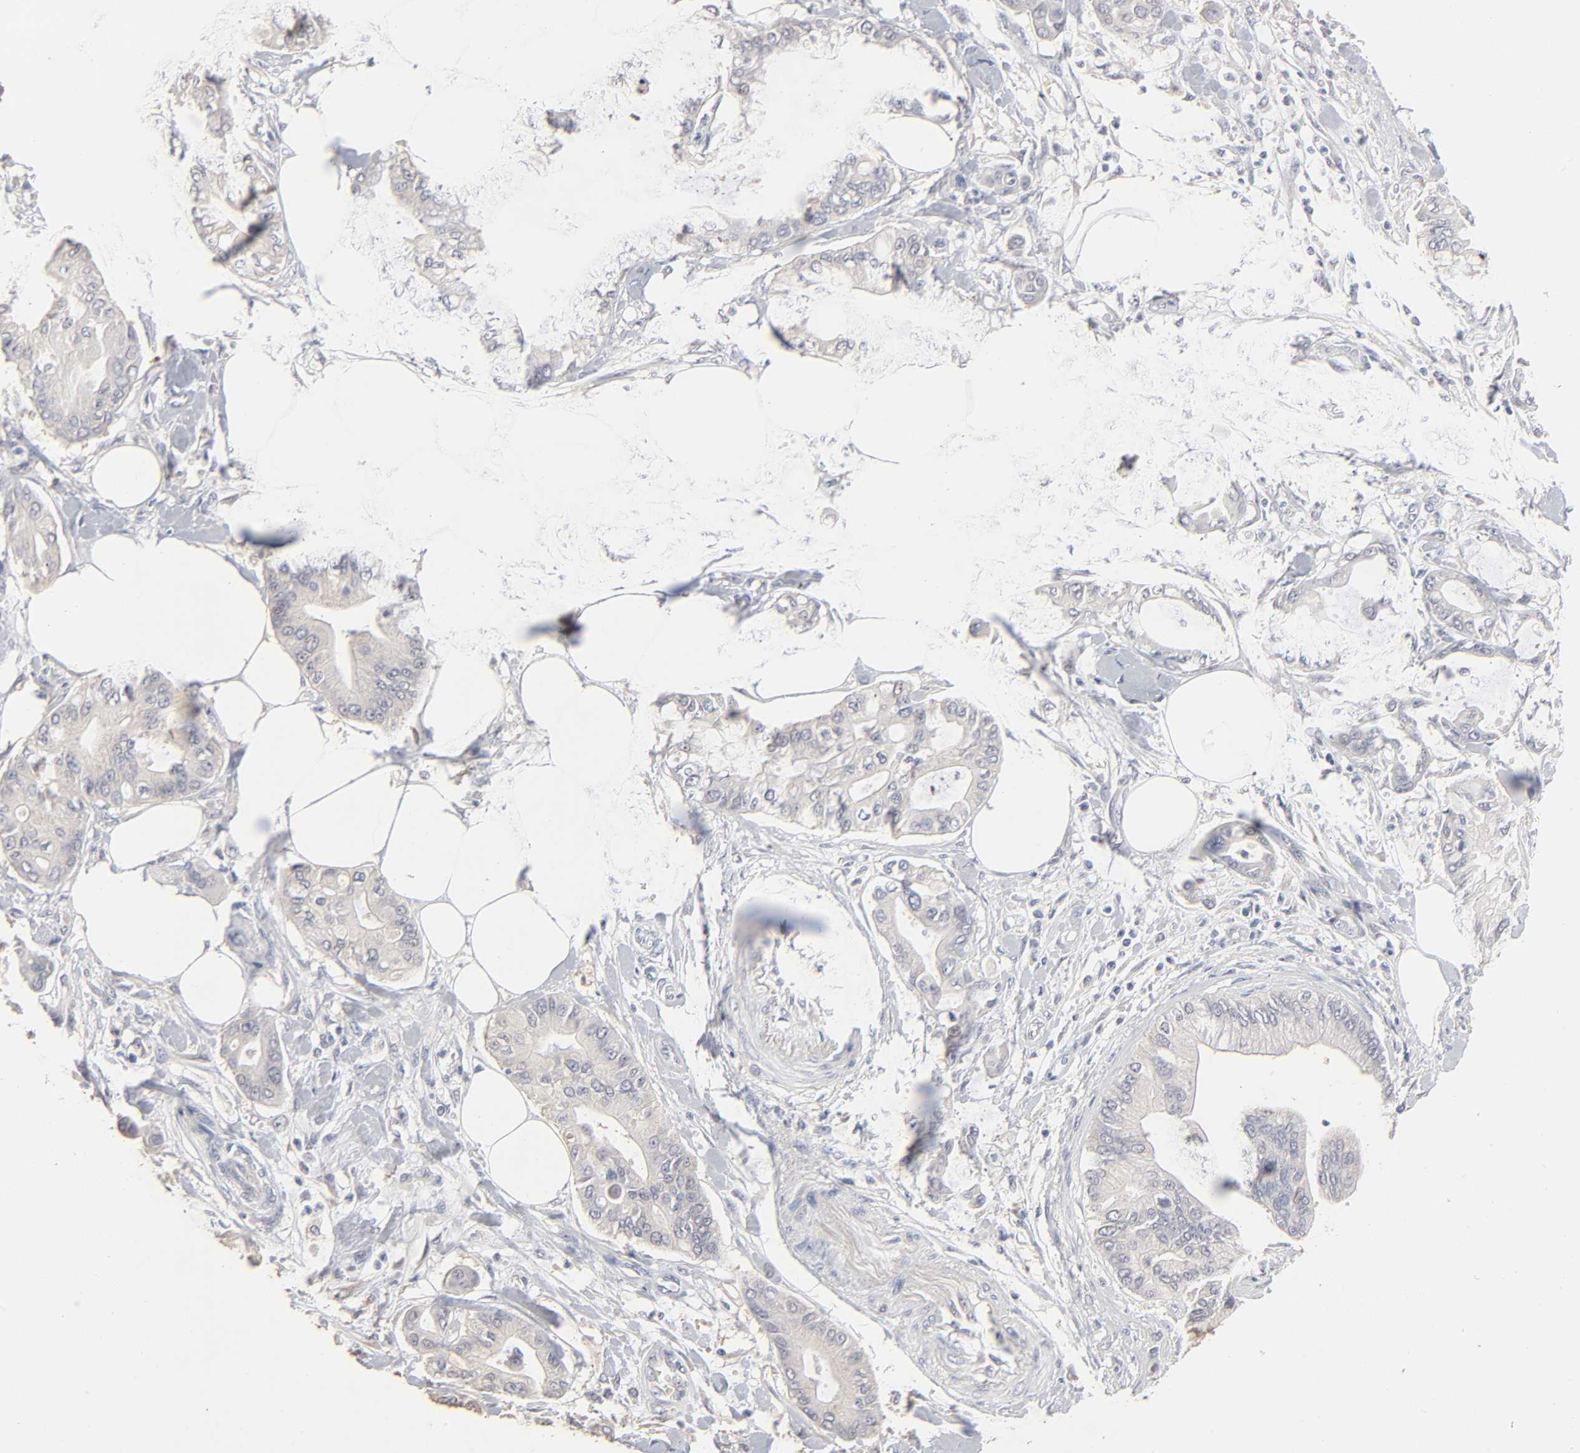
{"staining": {"intensity": "weak", "quantity": ">75%", "location": "cytoplasmic/membranous"}, "tissue": "pancreatic cancer", "cell_type": "Tumor cells", "image_type": "cancer", "snomed": [{"axis": "morphology", "description": "Adenocarcinoma, NOS"}, {"axis": "morphology", "description": "Adenocarcinoma, metastatic, NOS"}, {"axis": "topography", "description": "Lymph node"}, {"axis": "topography", "description": "Pancreas"}, {"axis": "topography", "description": "Duodenum"}], "caption": "A low amount of weak cytoplasmic/membranous positivity is appreciated in about >75% of tumor cells in pancreatic adenocarcinoma tissue. The protein is stained brown, and the nuclei are stained in blue (DAB IHC with brightfield microscopy, high magnification).", "gene": "DNAL4", "patient": {"sex": "female", "age": 64}}